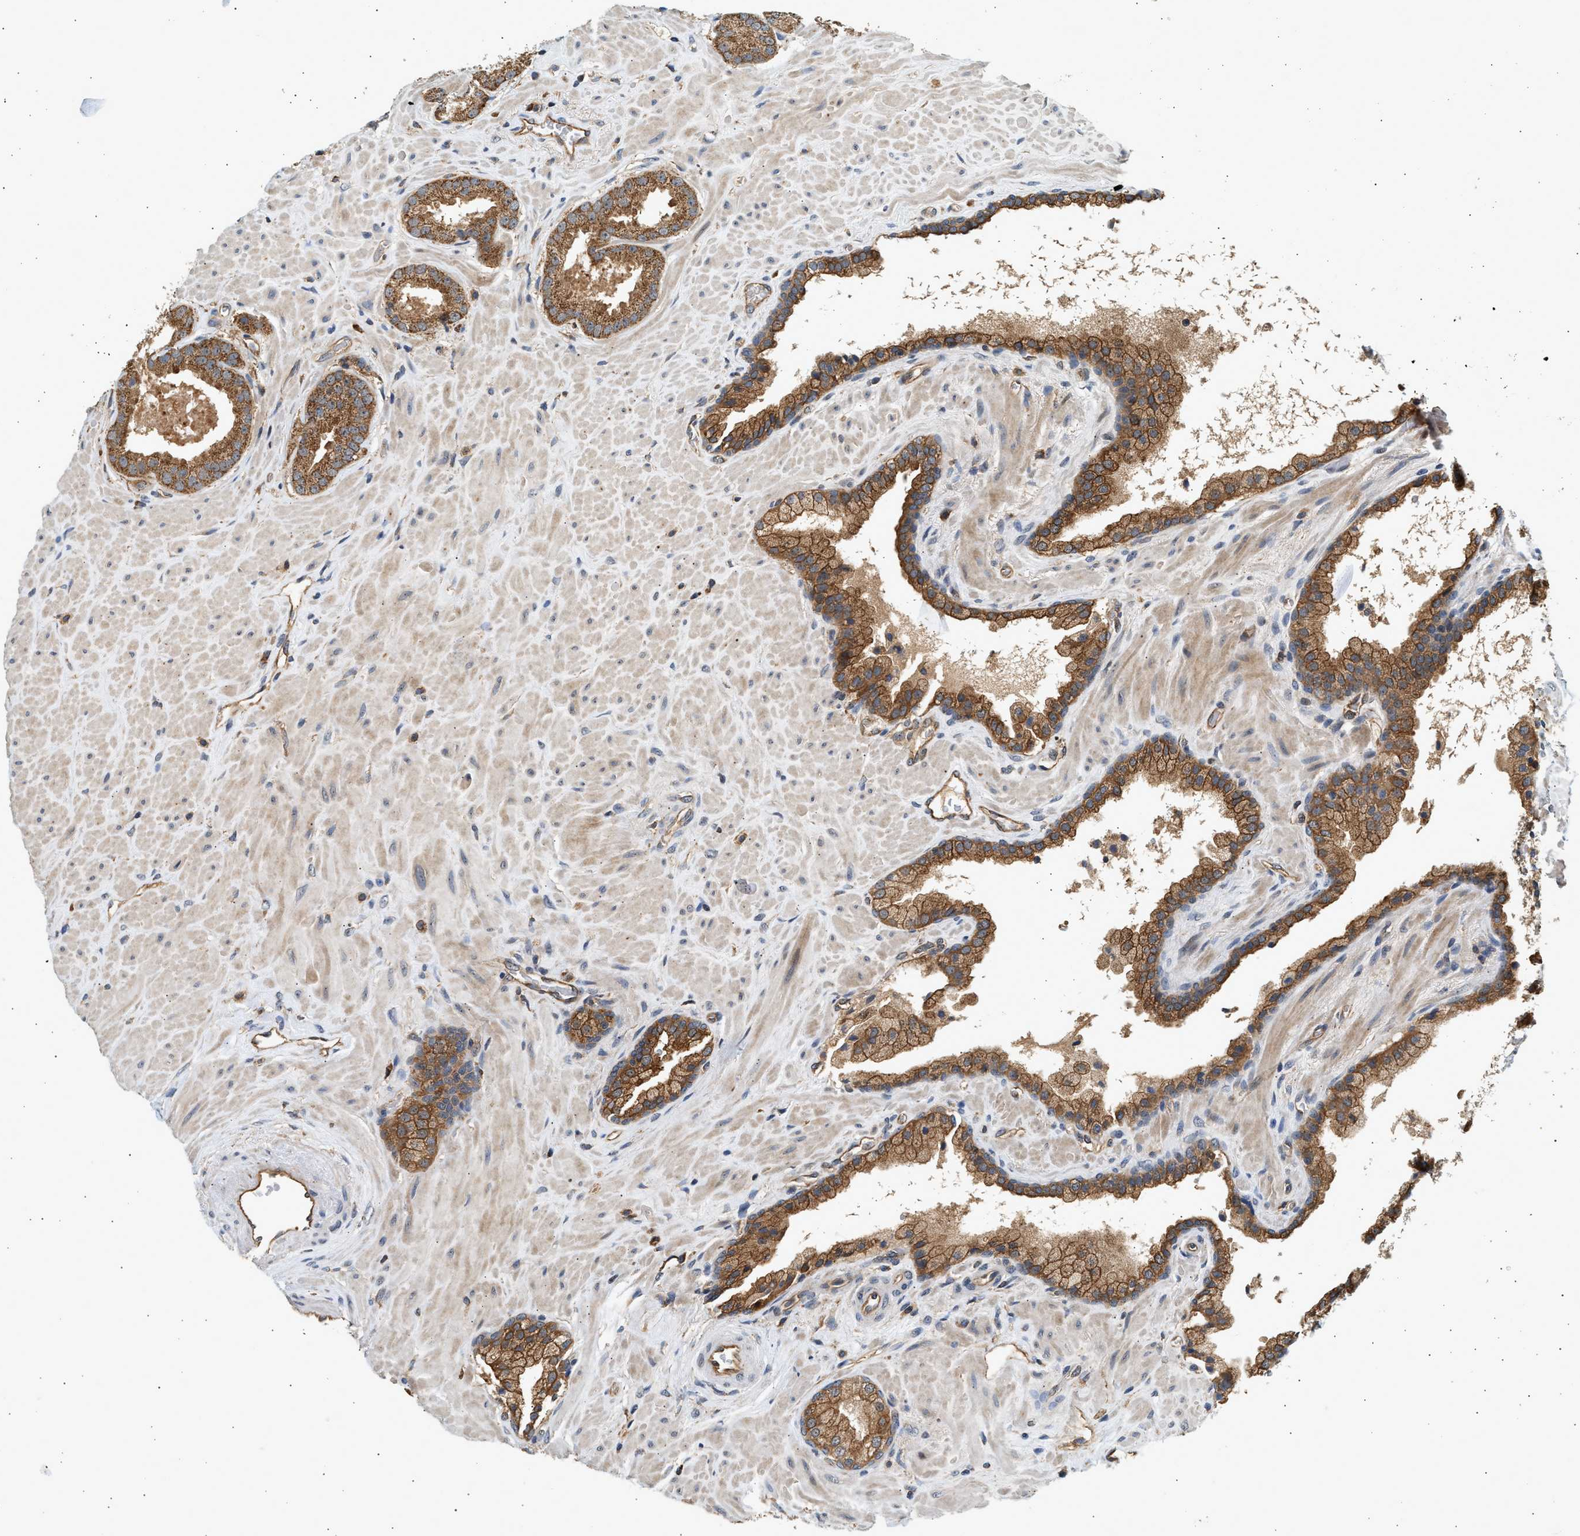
{"staining": {"intensity": "moderate", "quantity": ">75%", "location": "cytoplasmic/membranous"}, "tissue": "prostate cancer", "cell_type": "Tumor cells", "image_type": "cancer", "snomed": [{"axis": "morphology", "description": "Adenocarcinoma, Low grade"}, {"axis": "topography", "description": "Prostate"}], "caption": "A micrograph showing moderate cytoplasmic/membranous positivity in about >75% of tumor cells in prostate low-grade adenocarcinoma, as visualized by brown immunohistochemical staining.", "gene": "DUSP14", "patient": {"sex": "male", "age": 71}}